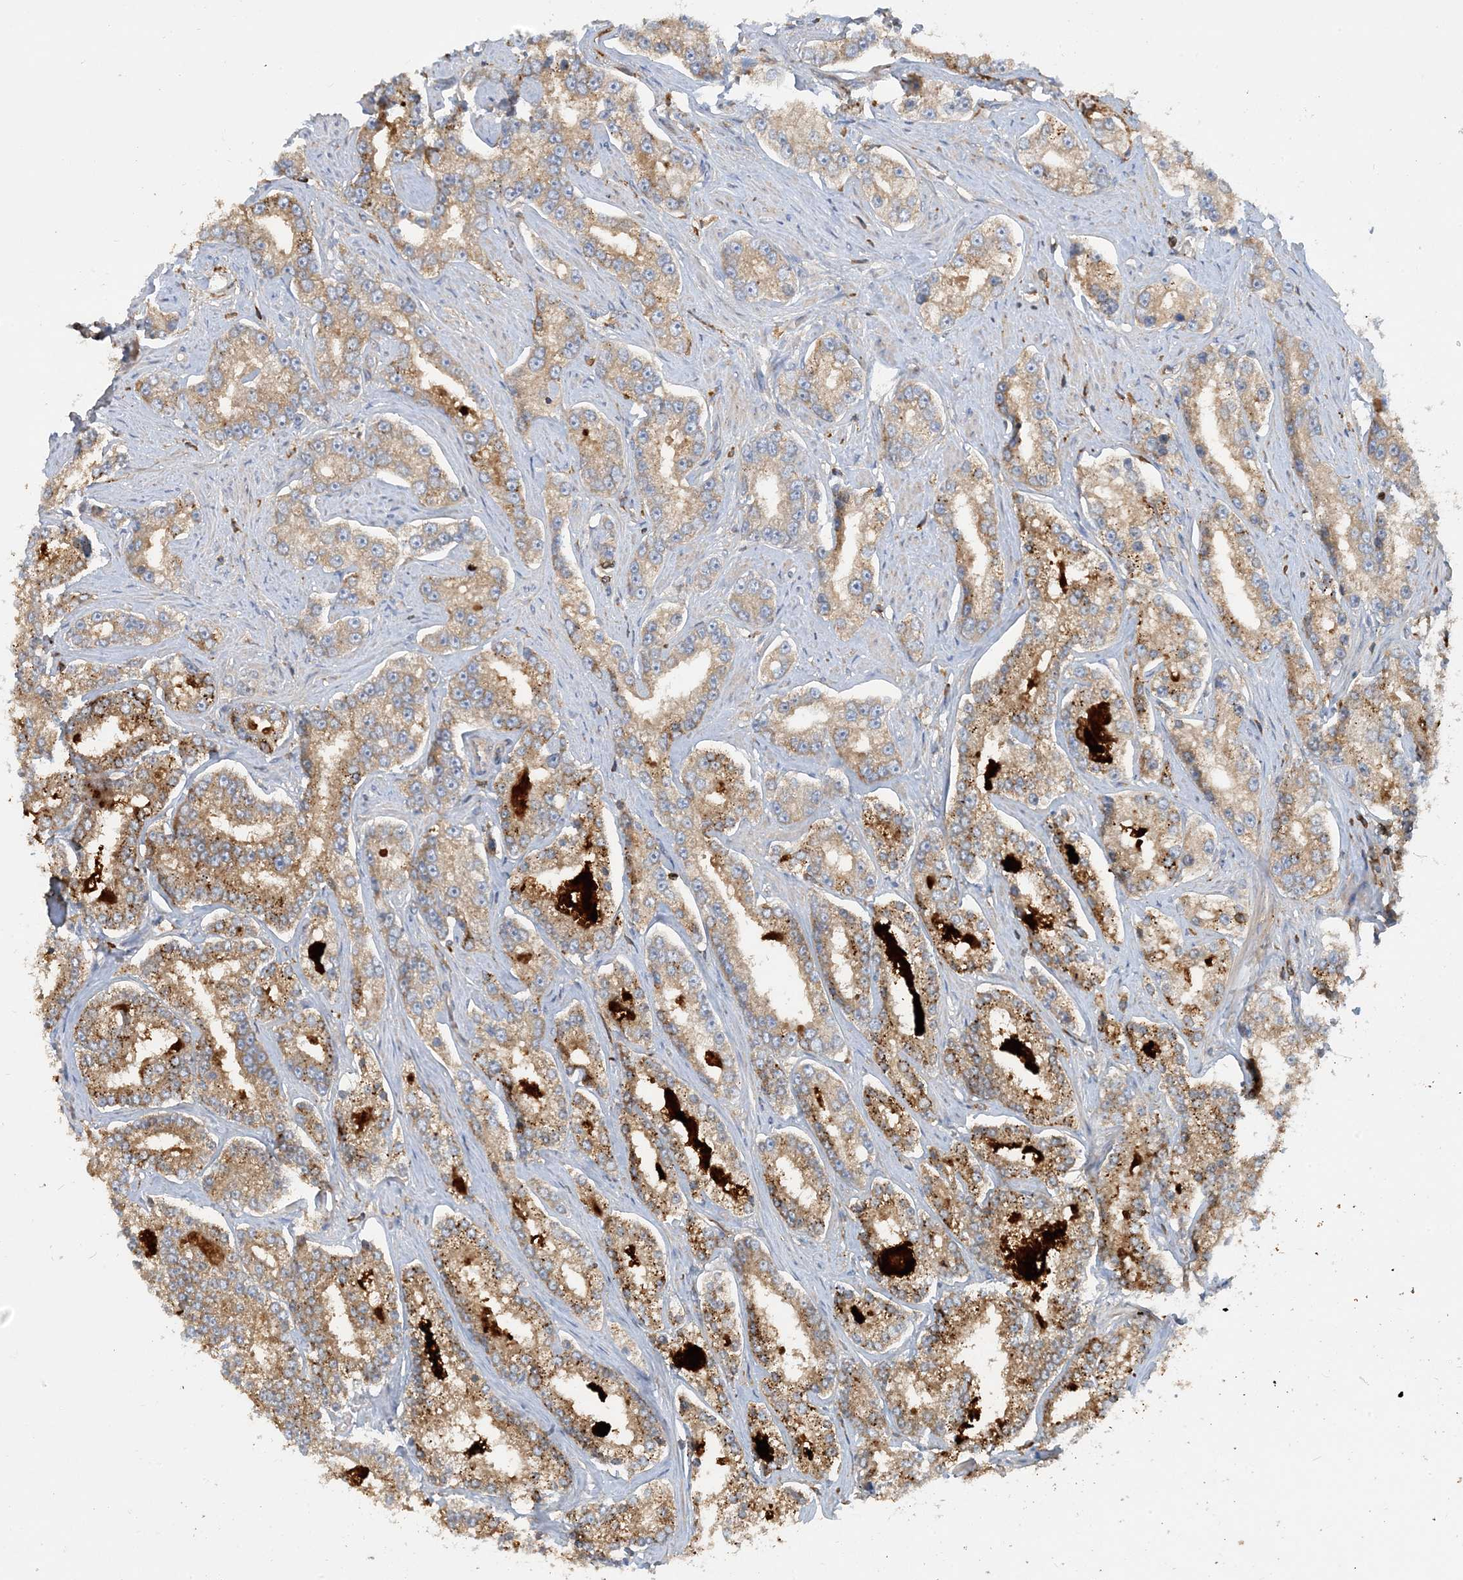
{"staining": {"intensity": "moderate", "quantity": ">75%", "location": "cytoplasmic/membranous"}, "tissue": "prostate cancer", "cell_type": "Tumor cells", "image_type": "cancer", "snomed": [{"axis": "morphology", "description": "Normal tissue, NOS"}, {"axis": "morphology", "description": "Adenocarcinoma, High grade"}, {"axis": "topography", "description": "Prostate"}], "caption": "High-grade adenocarcinoma (prostate) stained with DAB immunohistochemistry (IHC) demonstrates medium levels of moderate cytoplasmic/membranous staining in about >75% of tumor cells. The staining is performed using DAB (3,3'-diaminobenzidine) brown chromogen to label protein expression. The nuclei are counter-stained blue using hematoxylin.", "gene": "SFMBT2", "patient": {"sex": "male", "age": 83}}